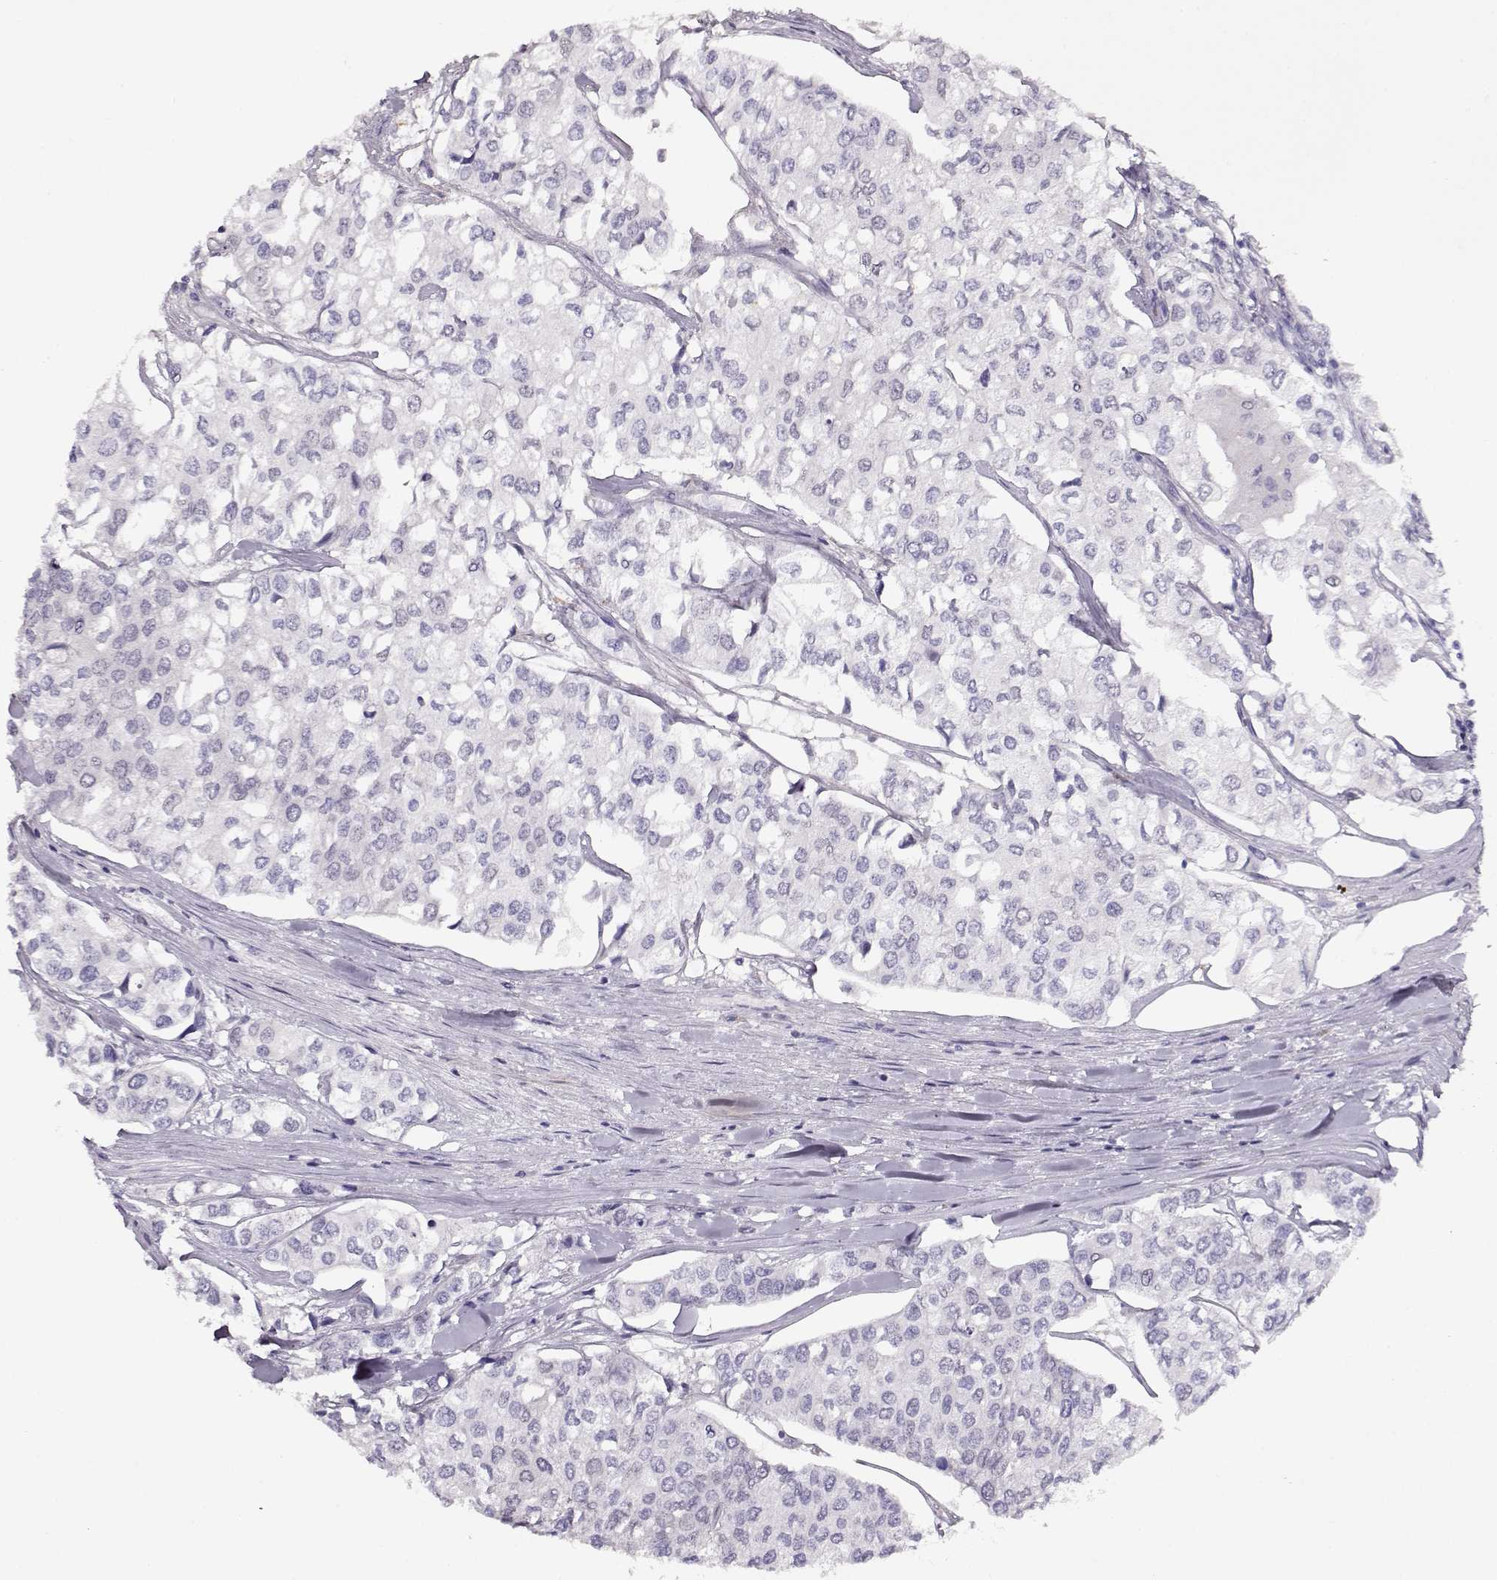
{"staining": {"intensity": "negative", "quantity": "none", "location": "none"}, "tissue": "urothelial cancer", "cell_type": "Tumor cells", "image_type": "cancer", "snomed": [{"axis": "morphology", "description": "Urothelial carcinoma, High grade"}, {"axis": "topography", "description": "Urinary bladder"}], "caption": "Human urothelial cancer stained for a protein using immunohistochemistry demonstrates no positivity in tumor cells.", "gene": "RBM44", "patient": {"sex": "male", "age": 73}}